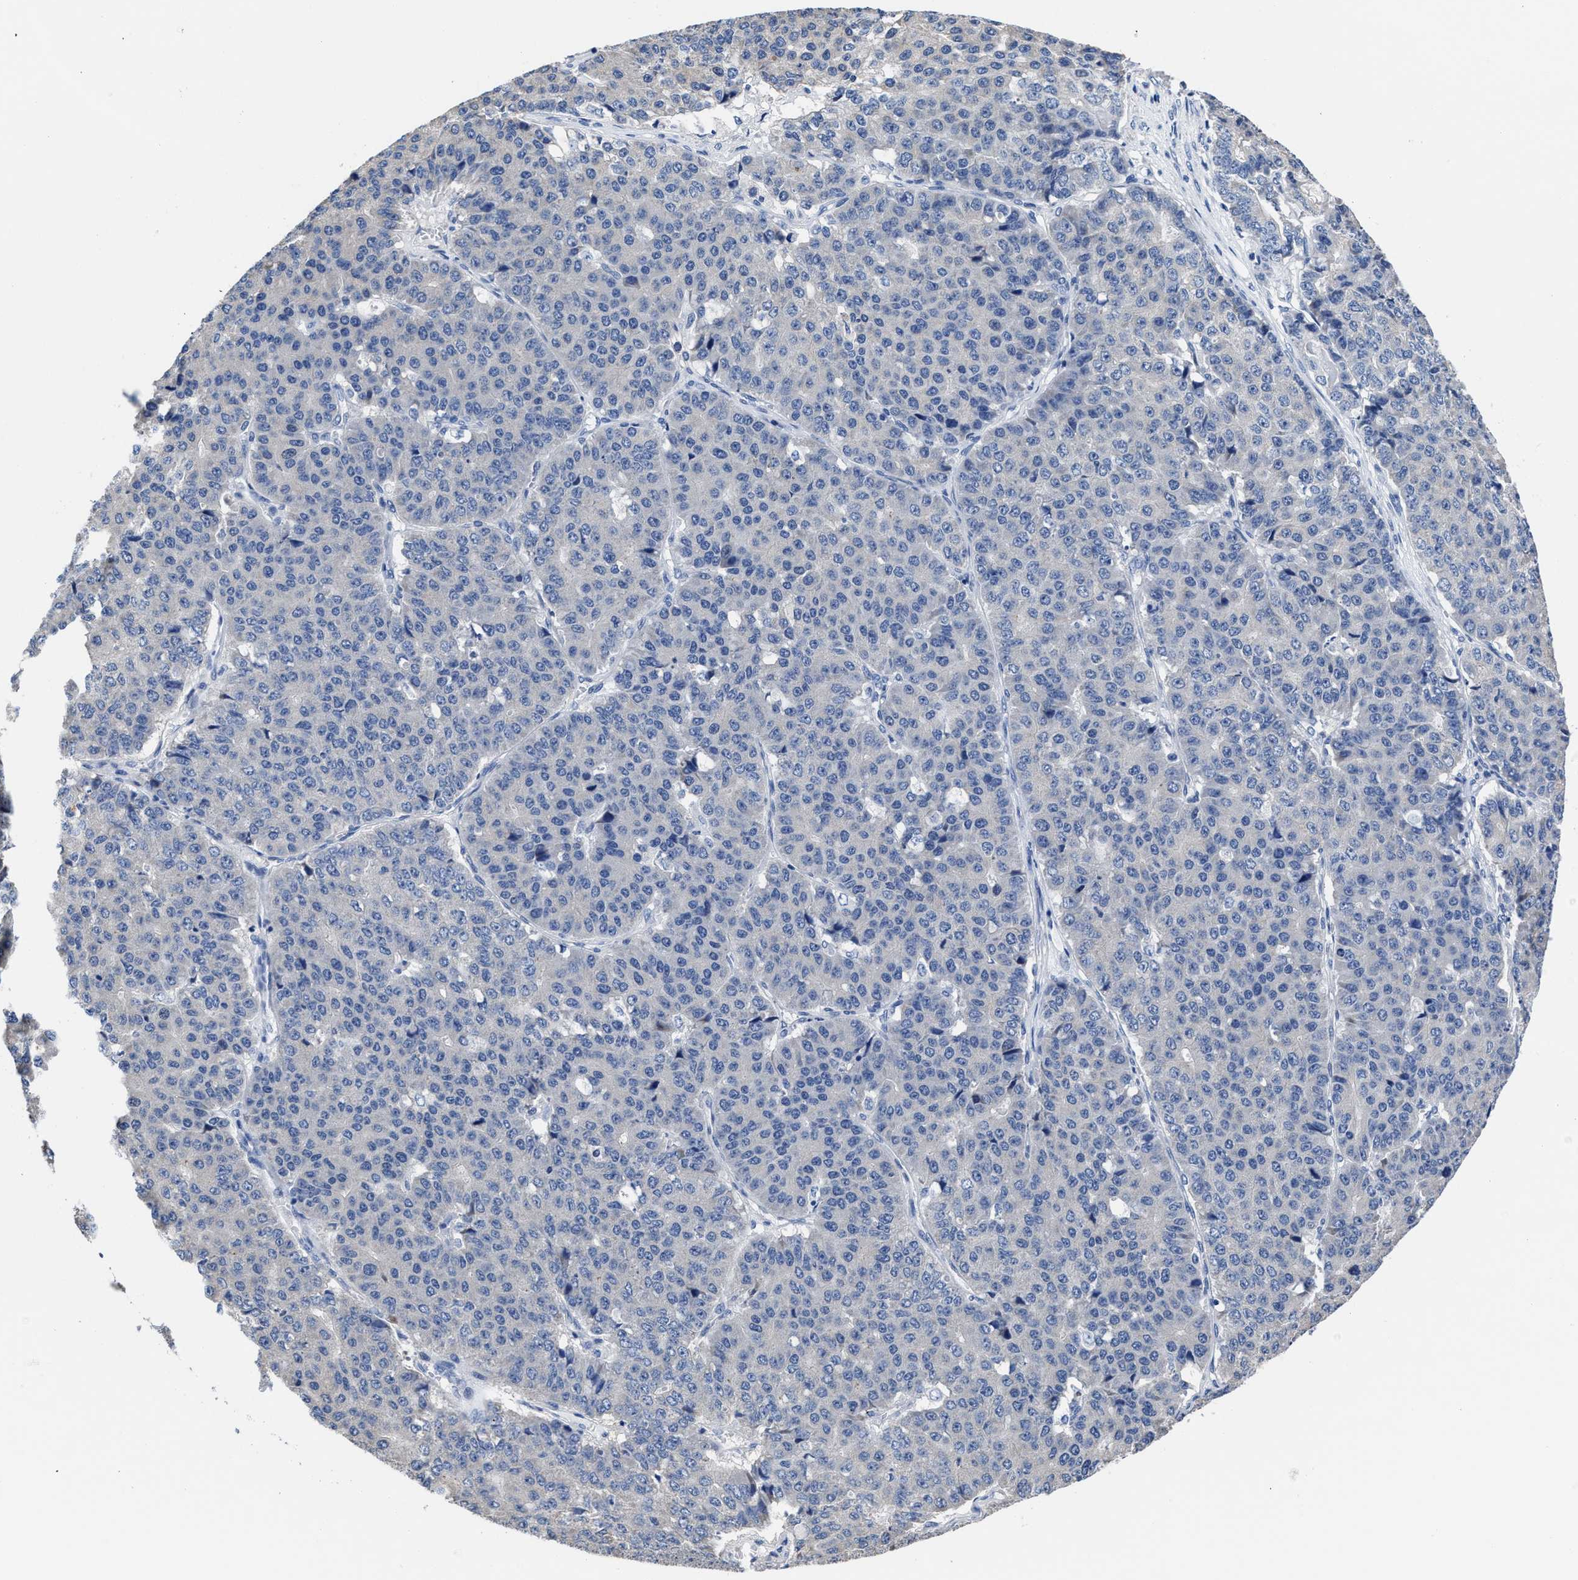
{"staining": {"intensity": "negative", "quantity": "none", "location": "none"}, "tissue": "pancreatic cancer", "cell_type": "Tumor cells", "image_type": "cancer", "snomed": [{"axis": "morphology", "description": "Adenocarcinoma, NOS"}, {"axis": "topography", "description": "Pancreas"}], "caption": "A high-resolution micrograph shows immunohistochemistry (IHC) staining of pancreatic adenocarcinoma, which exhibits no significant expression in tumor cells.", "gene": "HOOK1", "patient": {"sex": "male", "age": 50}}